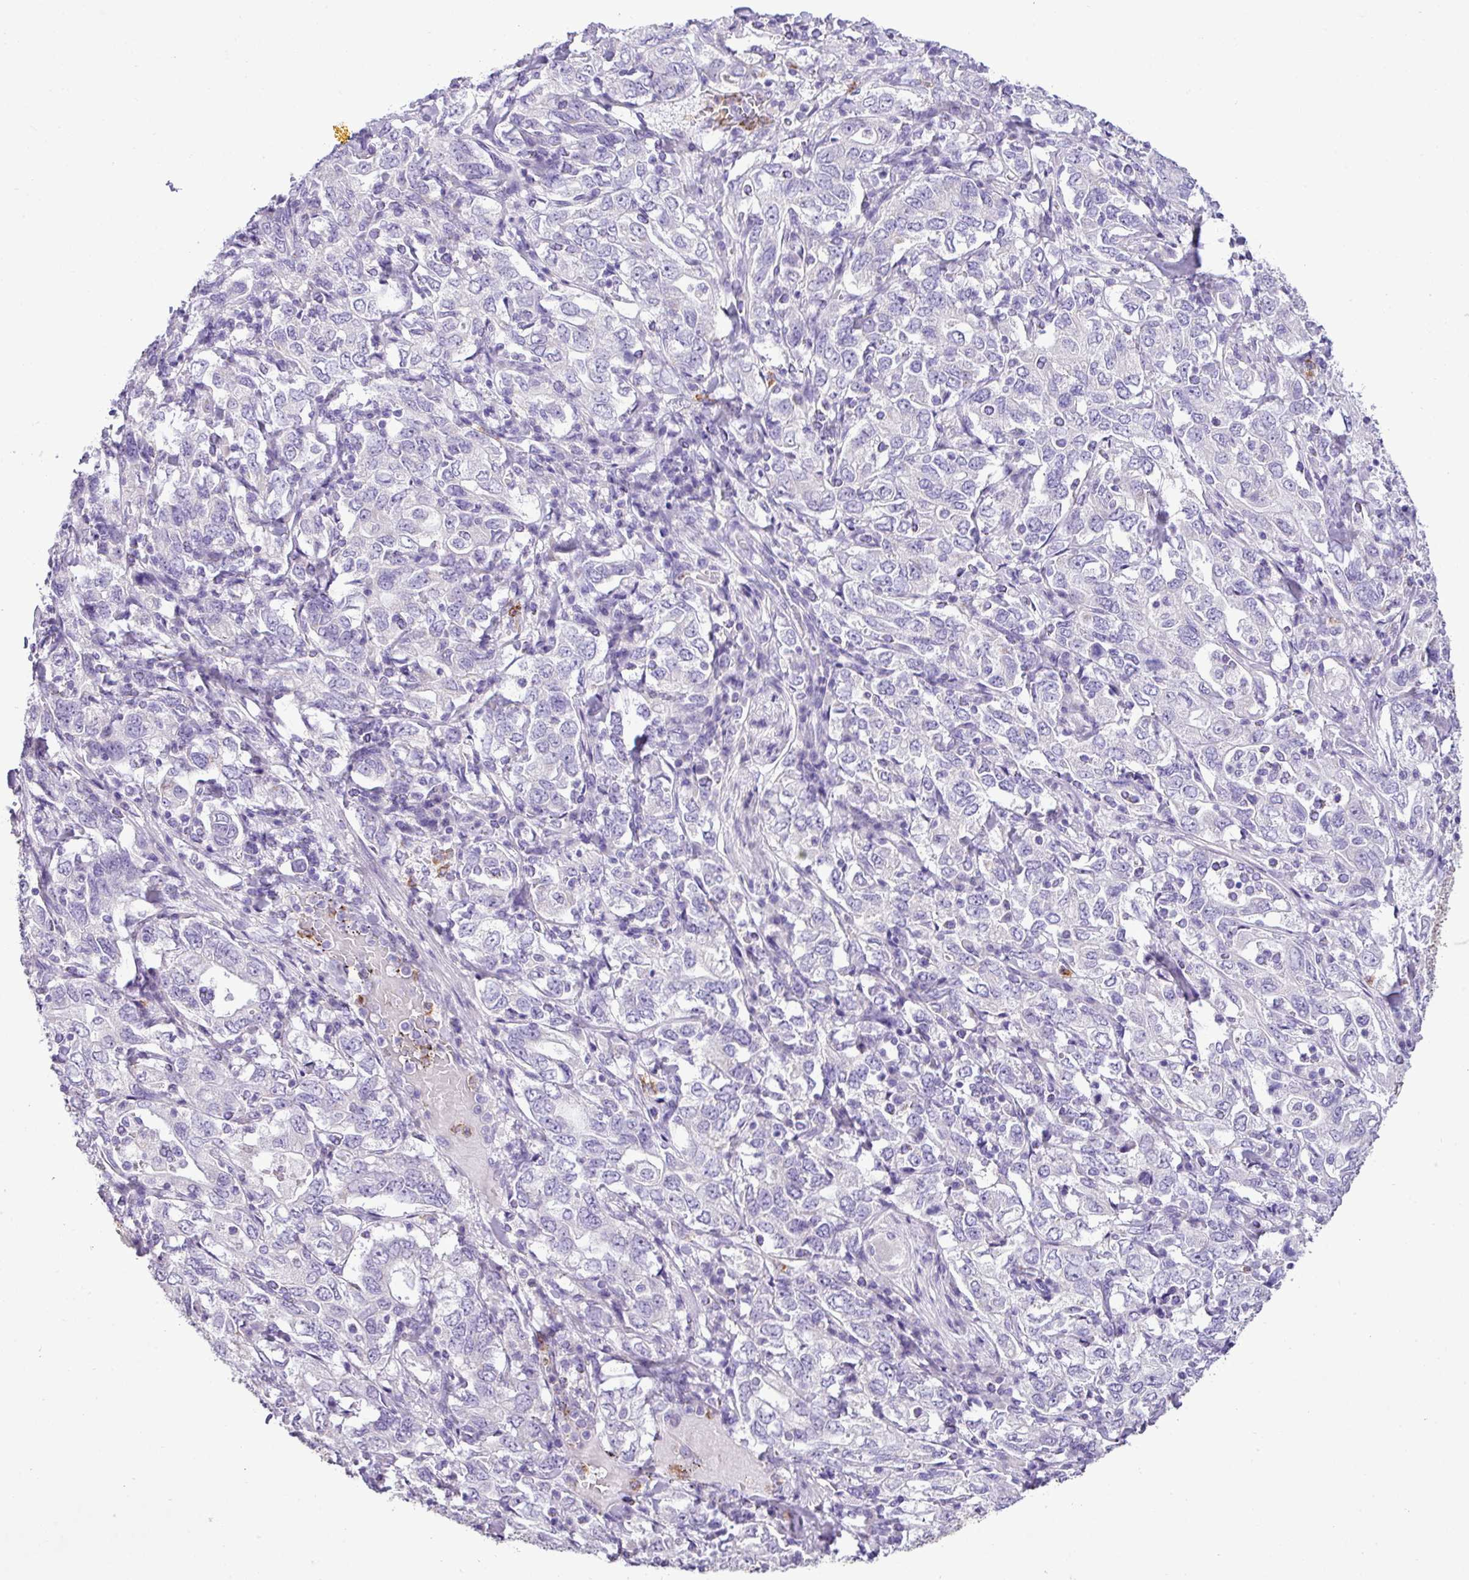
{"staining": {"intensity": "negative", "quantity": "none", "location": "none"}, "tissue": "stomach cancer", "cell_type": "Tumor cells", "image_type": "cancer", "snomed": [{"axis": "morphology", "description": "Adenocarcinoma, NOS"}, {"axis": "topography", "description": "Stomach, upper"}, {"axis": "topography", "description": "Stomach"}], "caption": "This histopathology image is of stomach cancer stained with immunohistochemistry to label a protein in brown with the nuclei are counter-stained blue. There is no expression in tumor cells.", "gene": "ZSCAN5A", "patient": {"sex": "male", "age": 62}}